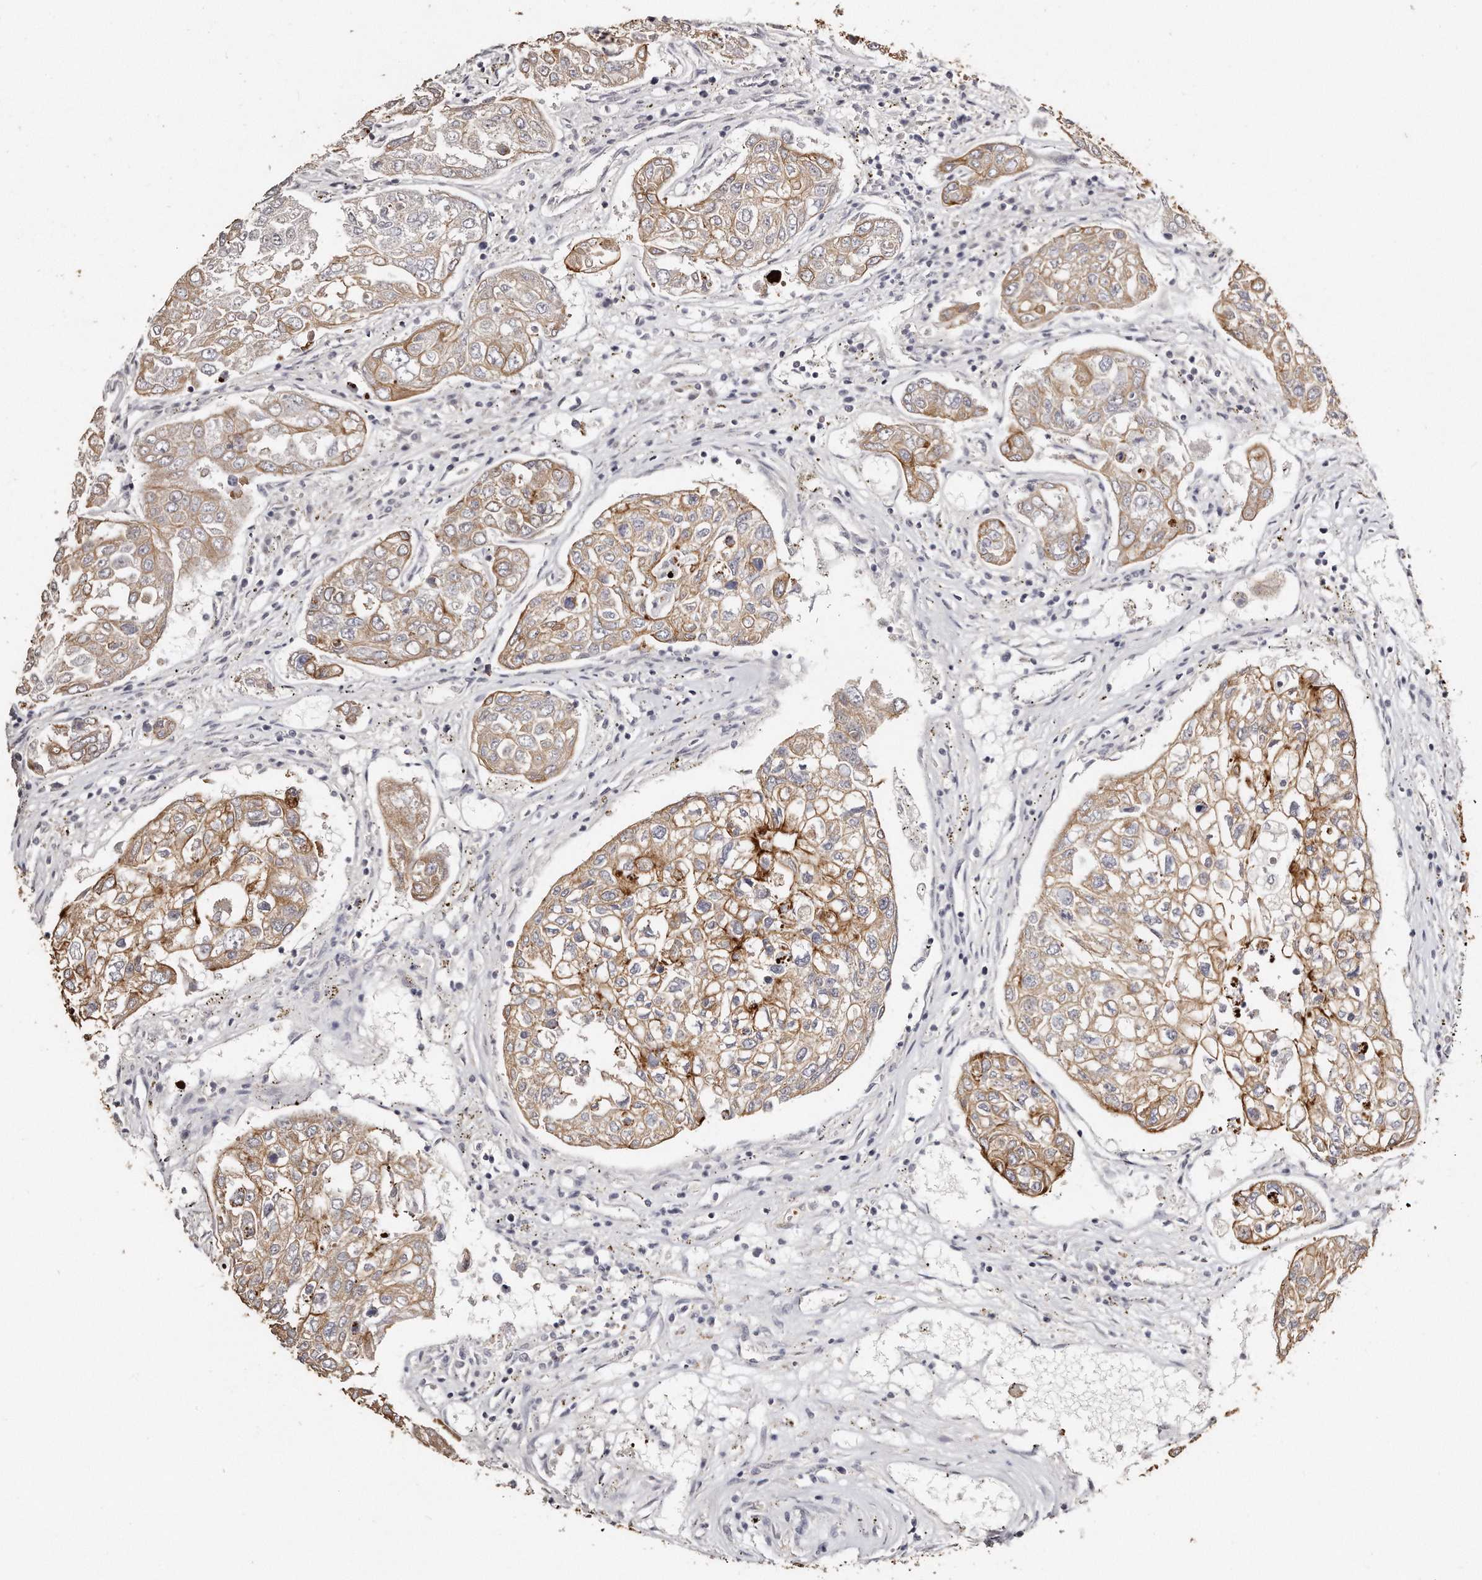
{"staining": {"intensity": "moderate", "quantity": ">75%", "location": "cytoplasmic/membranous"}, "tissue": "urothelial cancer", "cell_type": "Tumor cells", "image_type": "cancer", "snomed": [{"axis": "morphology", "description": "Urothelial carcinoma, High grade"}, {"axis": "topography", "description": "Lymph node"}, {"axis": "topography", "description": "Urinary bladder"}], "caption": "Tumor cells demonstrate moderate cytoplasmic/membranous staining in about >75% of cells in urothelial cancer. Immunohistochemistry stains the protein in brown and the nuclei are stained blue.", "gene": "ZYG11A", "patient": {"sex": "male", "age": 51}}